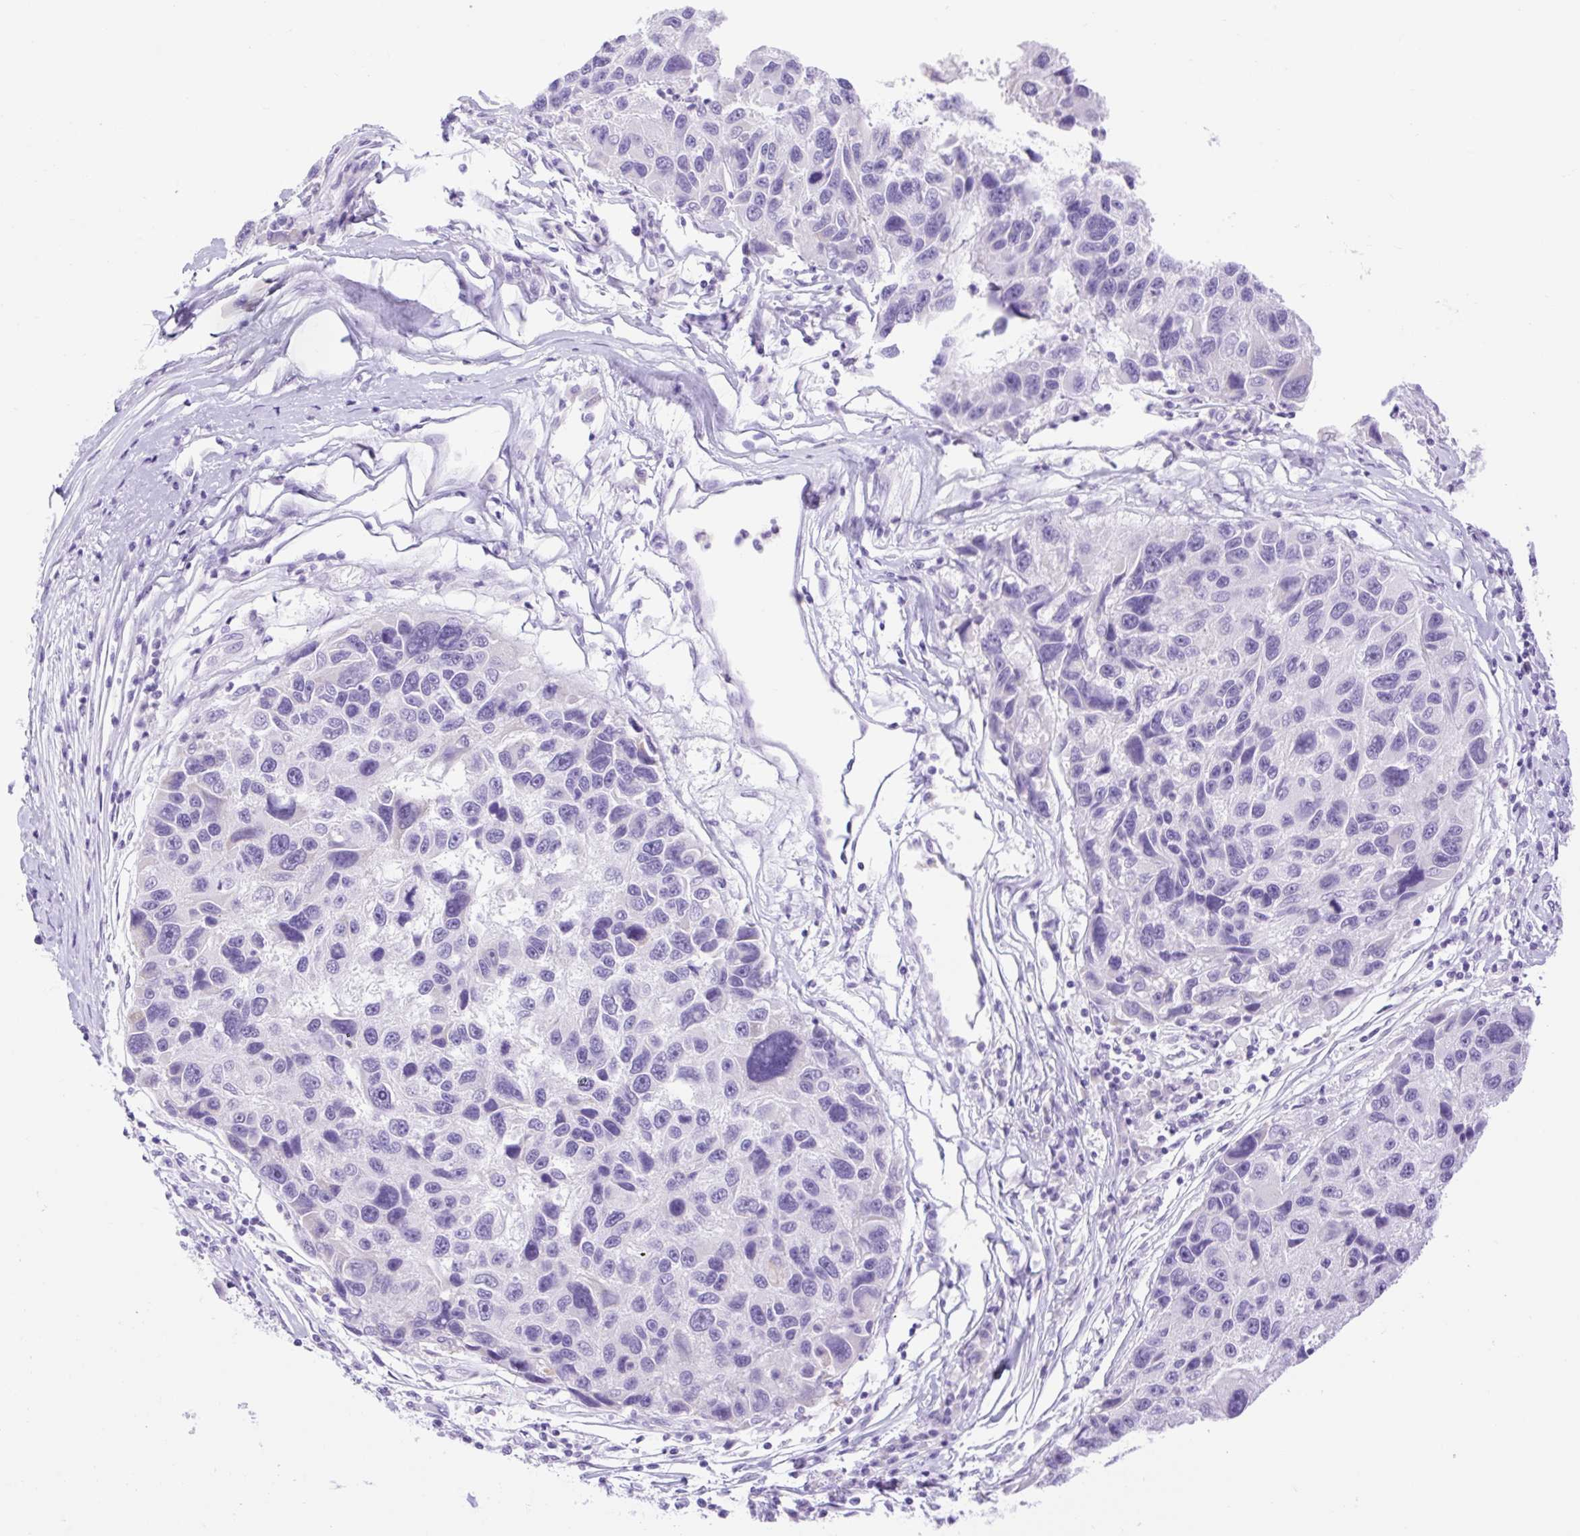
{"staining": {"intensity": "negative", "quantity": "none", "location": "none"}, "tissue": "melanoma", "cell_type": "Tumor cells", "image_type": "cancer", "snomed": [{"axis": "morphology", "description": "Malignant melanoma, NOS"}, {"axis": "topography", "description": "Skin"}], "caption": "This image is of malignant melanoma stained with IHC to label a protein in brown with the nuclei are counter-stained blue. There is no staining in tumor cells.", "gene": "SLC25A40", "patient": {"sex": "male", "age": 53}}